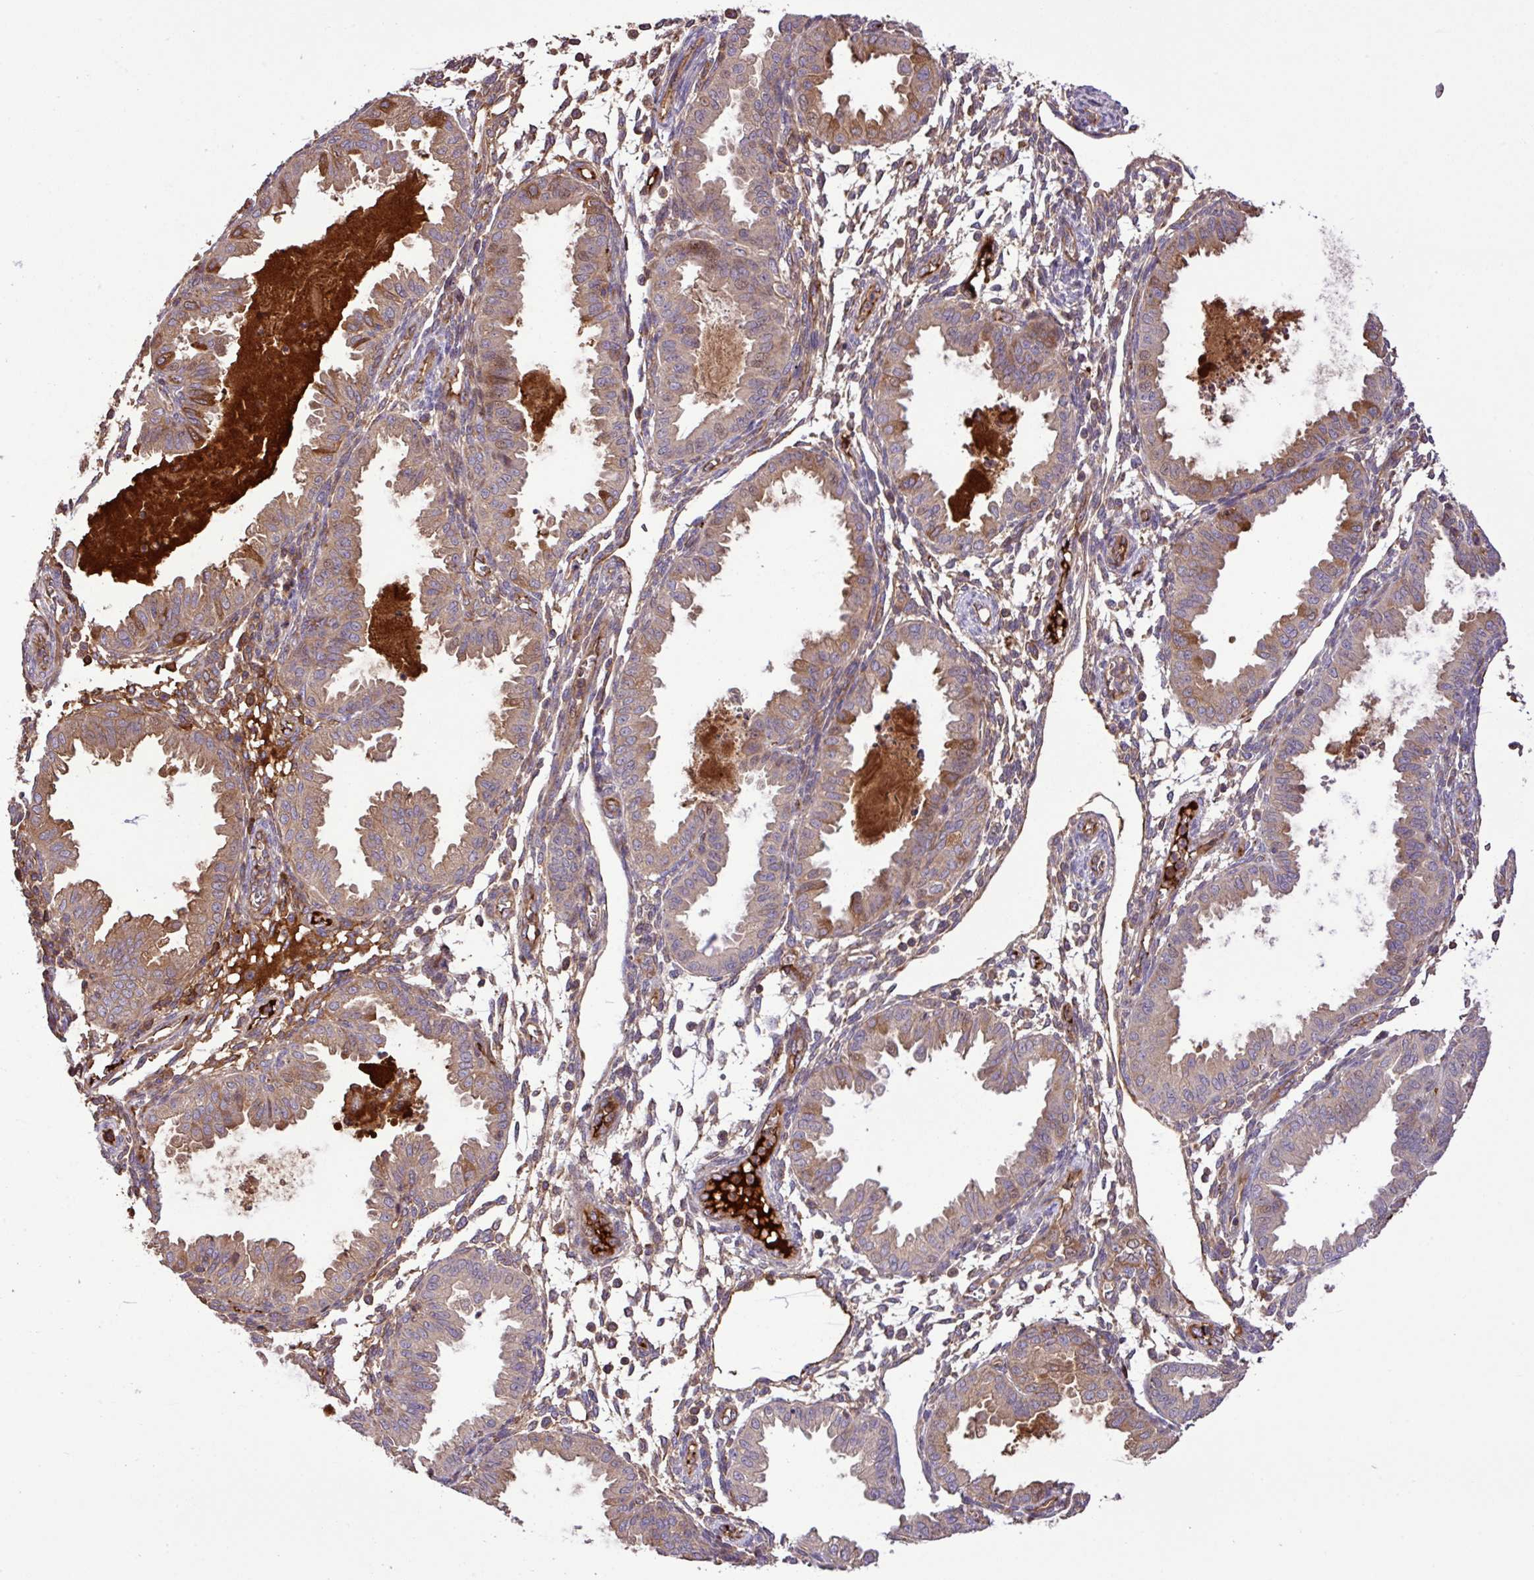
{"staining": {"intensity": "moderate", "quantity": "25%-75%", "location": "cytoplasmic/membranous"}, "tissue": "endometrium", "cell_type": "Cells in endometrial stroma", "image_type": "normal", "snomed": [{"axis": "morphology", "description": "Normal tissue, NOS"}, {"axis": "topography", "description": "Endometrium"}], "caption": "Immunohistochemistry (IHC) of unremarkable human endometrium exhibits medium levels of moderate cytoplasmic/membranous staining in about 25%-75% of cells in endometrial stroma.", "gene": "ZNF266", "patient": {"sex": "female", "age": 33}}